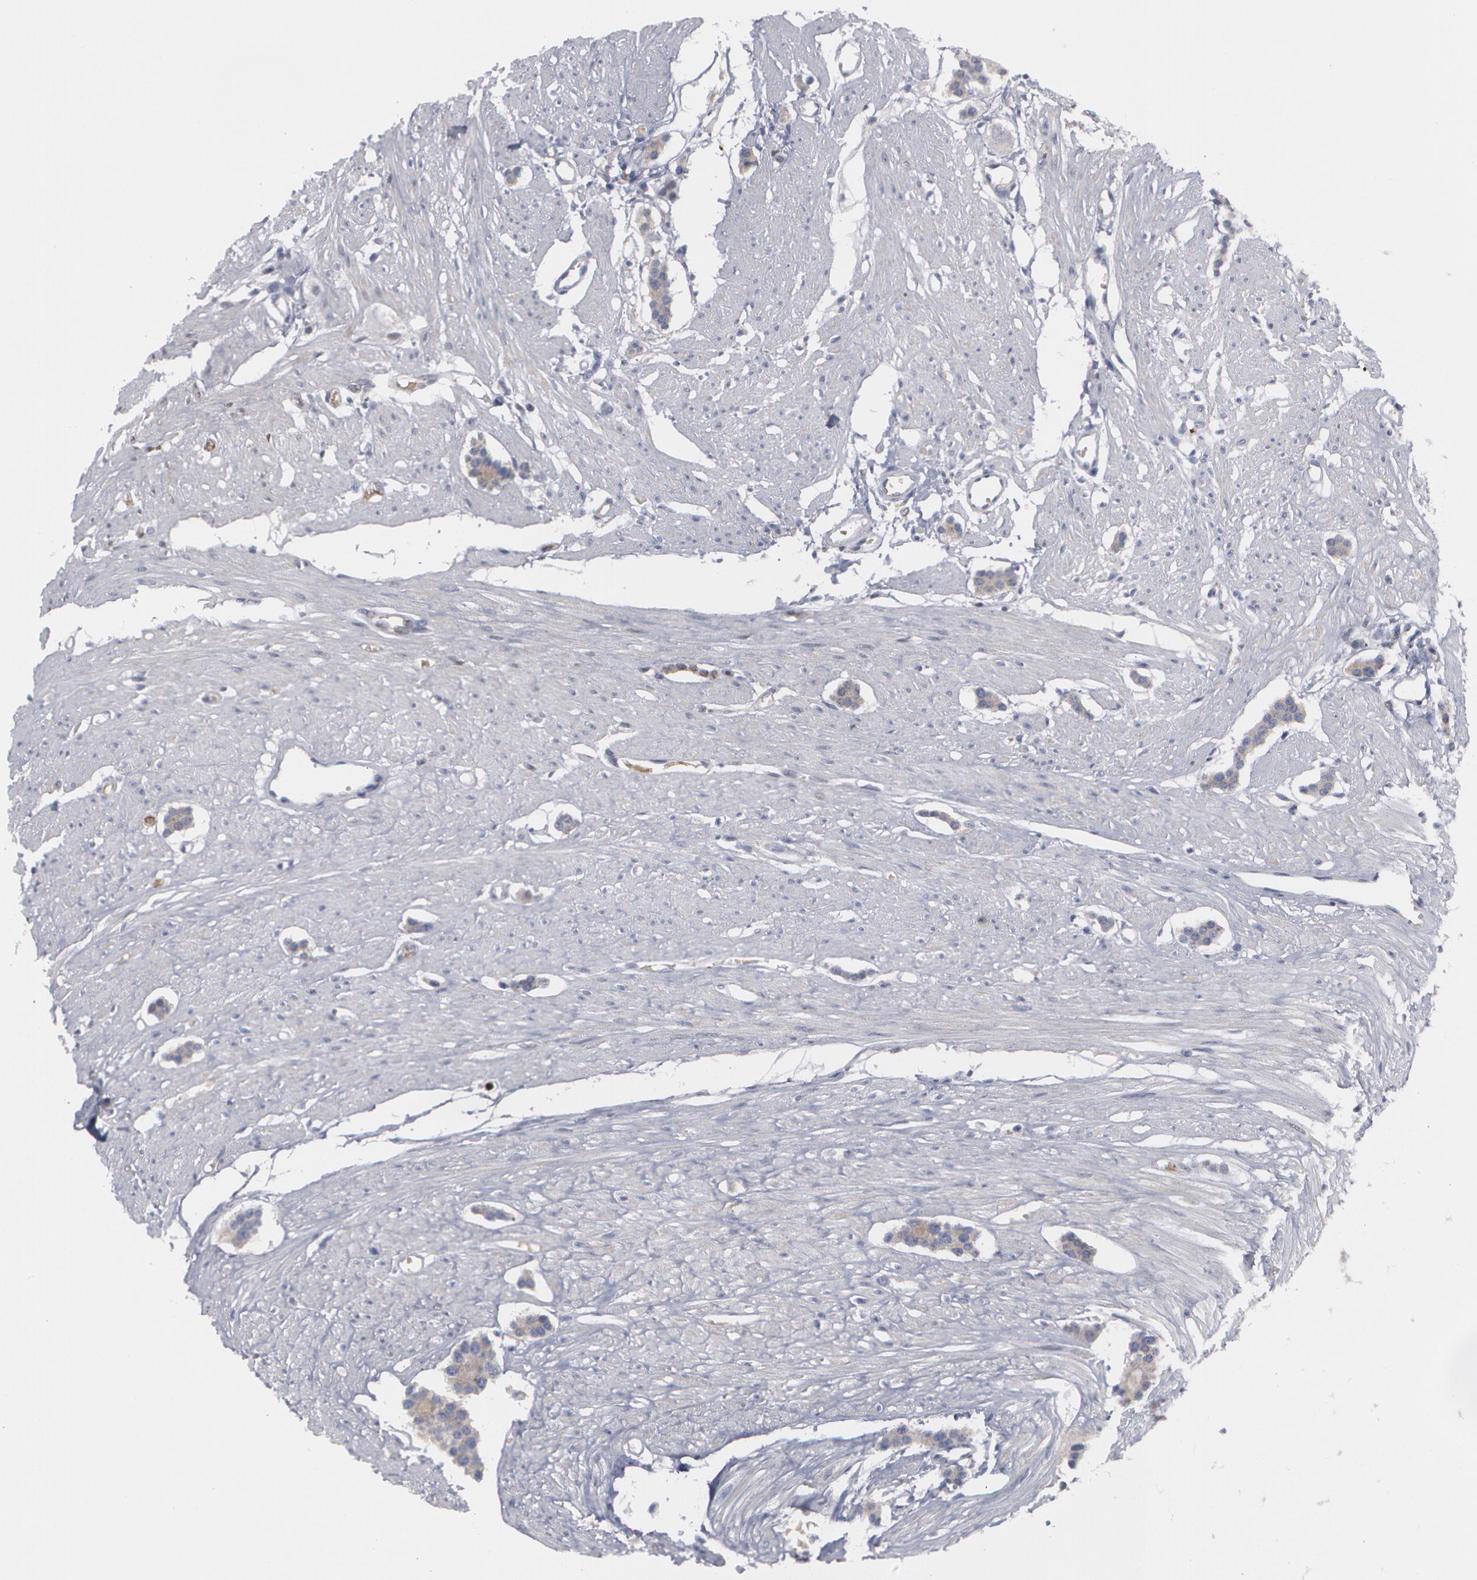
{"staining": {"intensity": "weak", "quantity": "25%-75%", "location": "cytoplasmic/membranous"}, "tissue": "carcinoid", "cell_type": "Tumor cells", "image_type": "cancer", "snomed": [{"axis": "morphology", "description": "Carcinoid, malignant, NOS"}, {"axis": "topography", "description": "Small intestine"}], "caption": "Malignant carcinoid stained with immunohistochemistry (IHC) demonstrates weak cytoplasmic/membranous positivity in about 25%-75% of tumor cells.", "gene": "LRG1", "patient": {"sex": "male", "age": 60}}